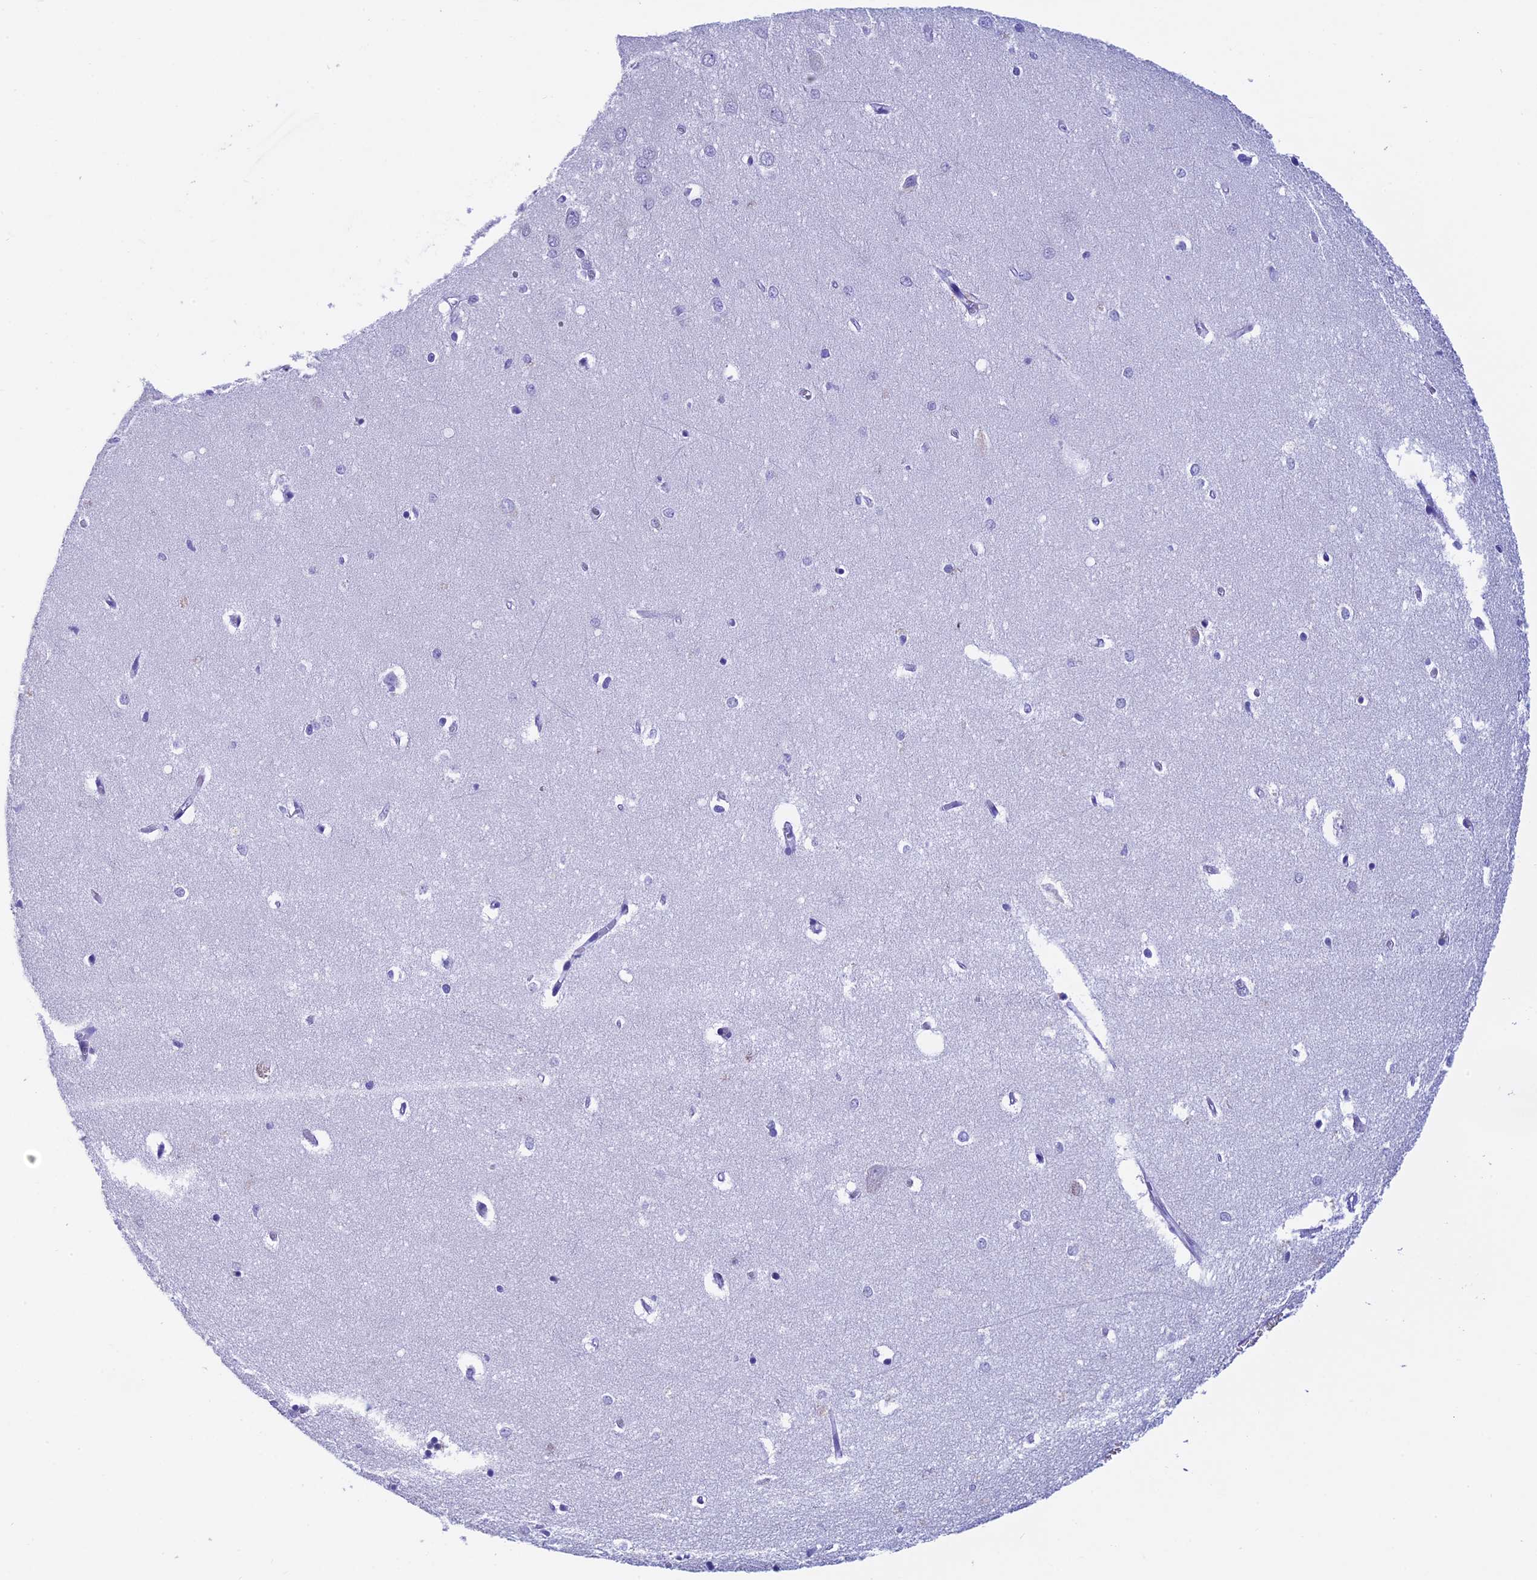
{"staining": {"intensity": "negative", "quantity": "none", "location": "none"}, "tissue": "hippocampus", "cell_type": "Glial cells", "image_type": "normal", "snomed": [{"axis": "morphology", "description": "Normal tissue, NOS"}, {"axis": "topography", "description": "Hippocampus"}], "caption": "Immunohistochemistry photomicrograph of unremarkable hippocampus stained for a protein (brown), which displays no expression in glial cells.", "gene": "SLC8B1", "patient": {"sex": "female", "age": 64}}